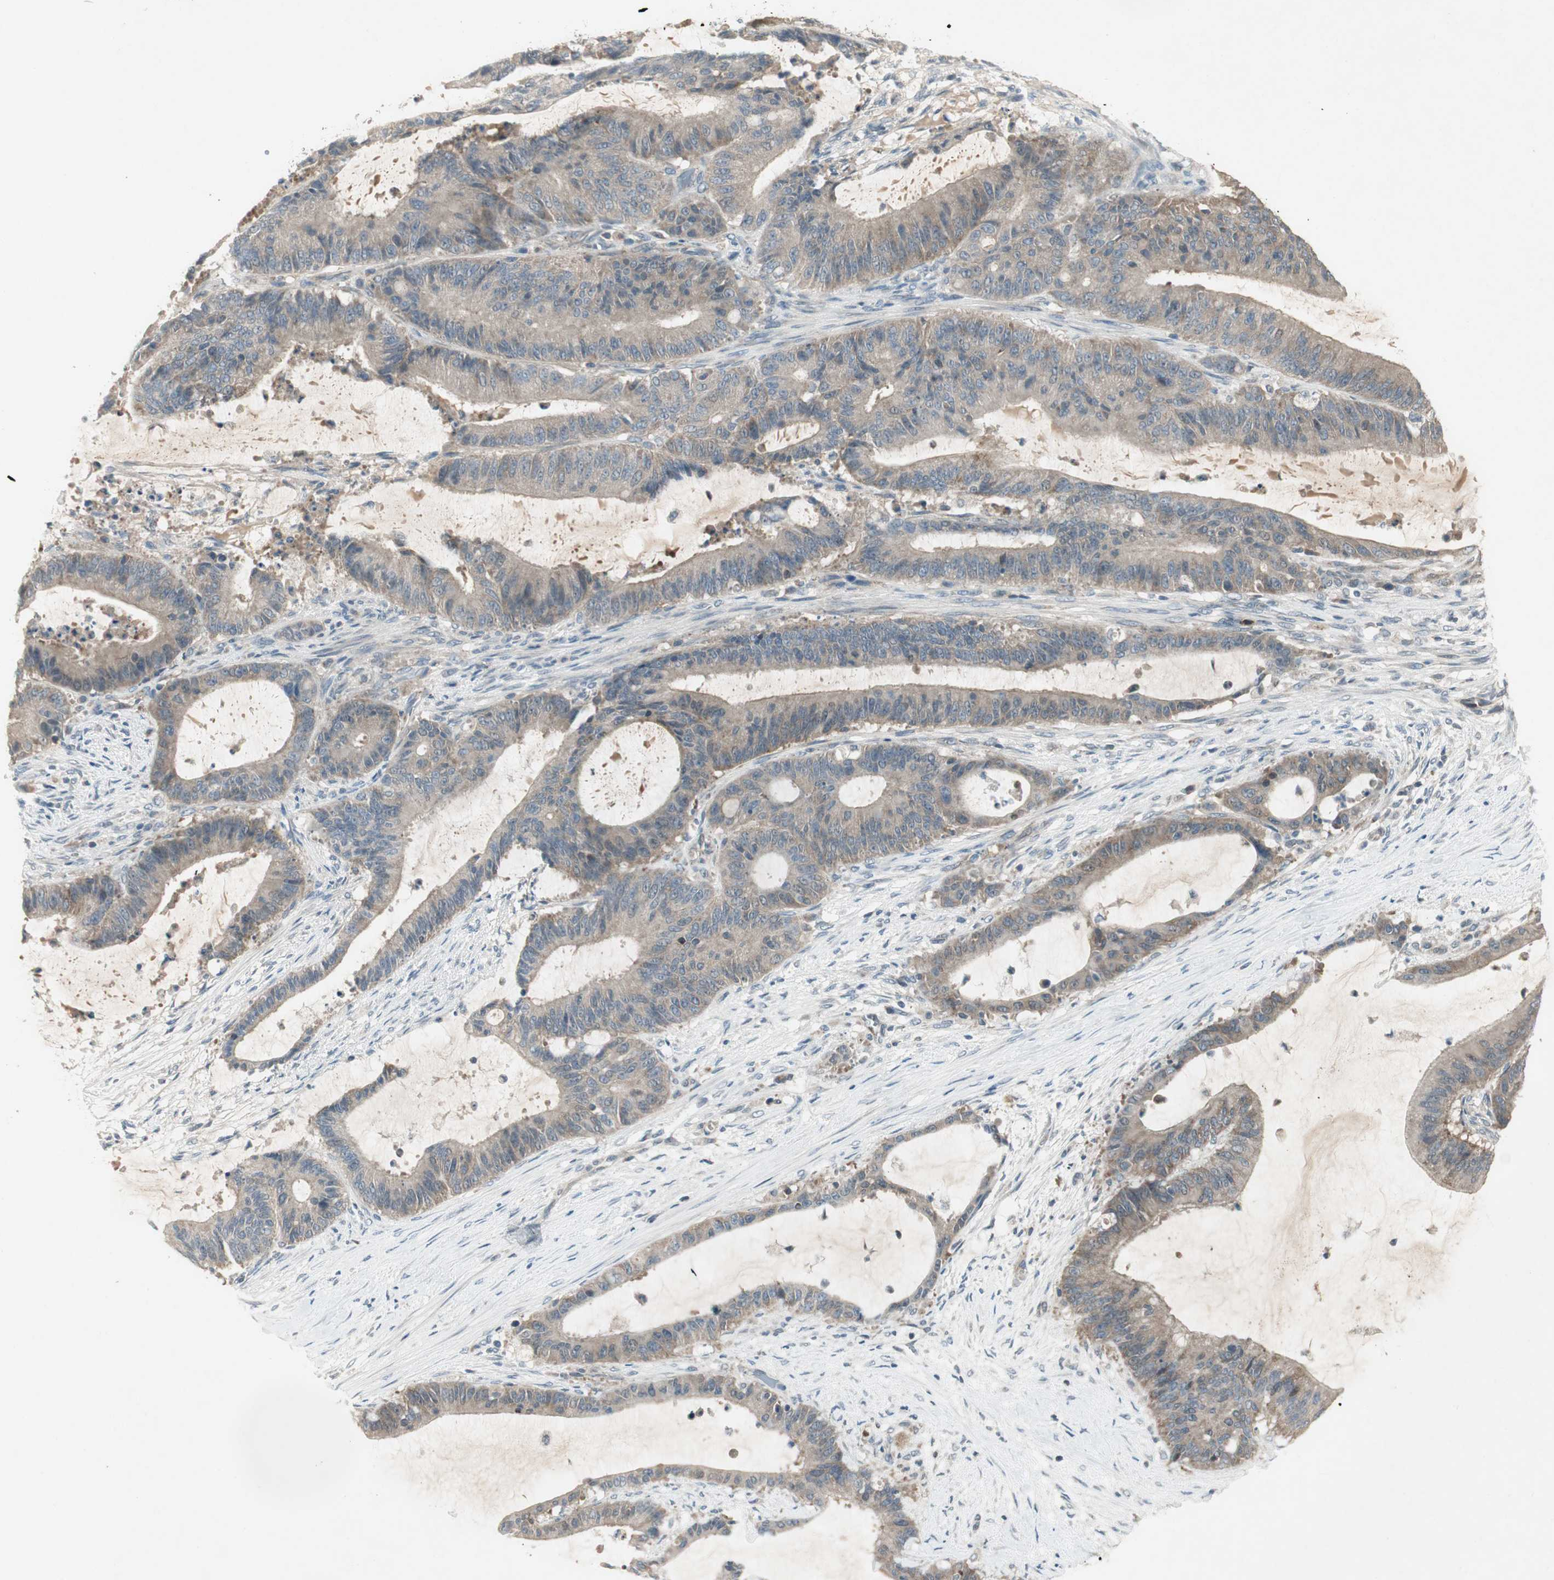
{"staining": {"intensity": "weak", "quantity": ">75%", "location": "cytoplasmic/membranous"}, "tissue": "liver cancer", "cell_type": "Tumor cells", "image_type": "cancer", "snomed": [{"axis": "morphology", "description": "Cholangiocarcinoma"}, {"axis": "topography", "description": "Liver"}], "caption": "DAB immunohistochemical staining of human cholangiocarcinoma (liver) exhibits weak cytoplasmic/membranous protein expression in approximately >75% of tumor cells.", "gene": "USP2", "patient": {"sex": "female", "age": 73}}